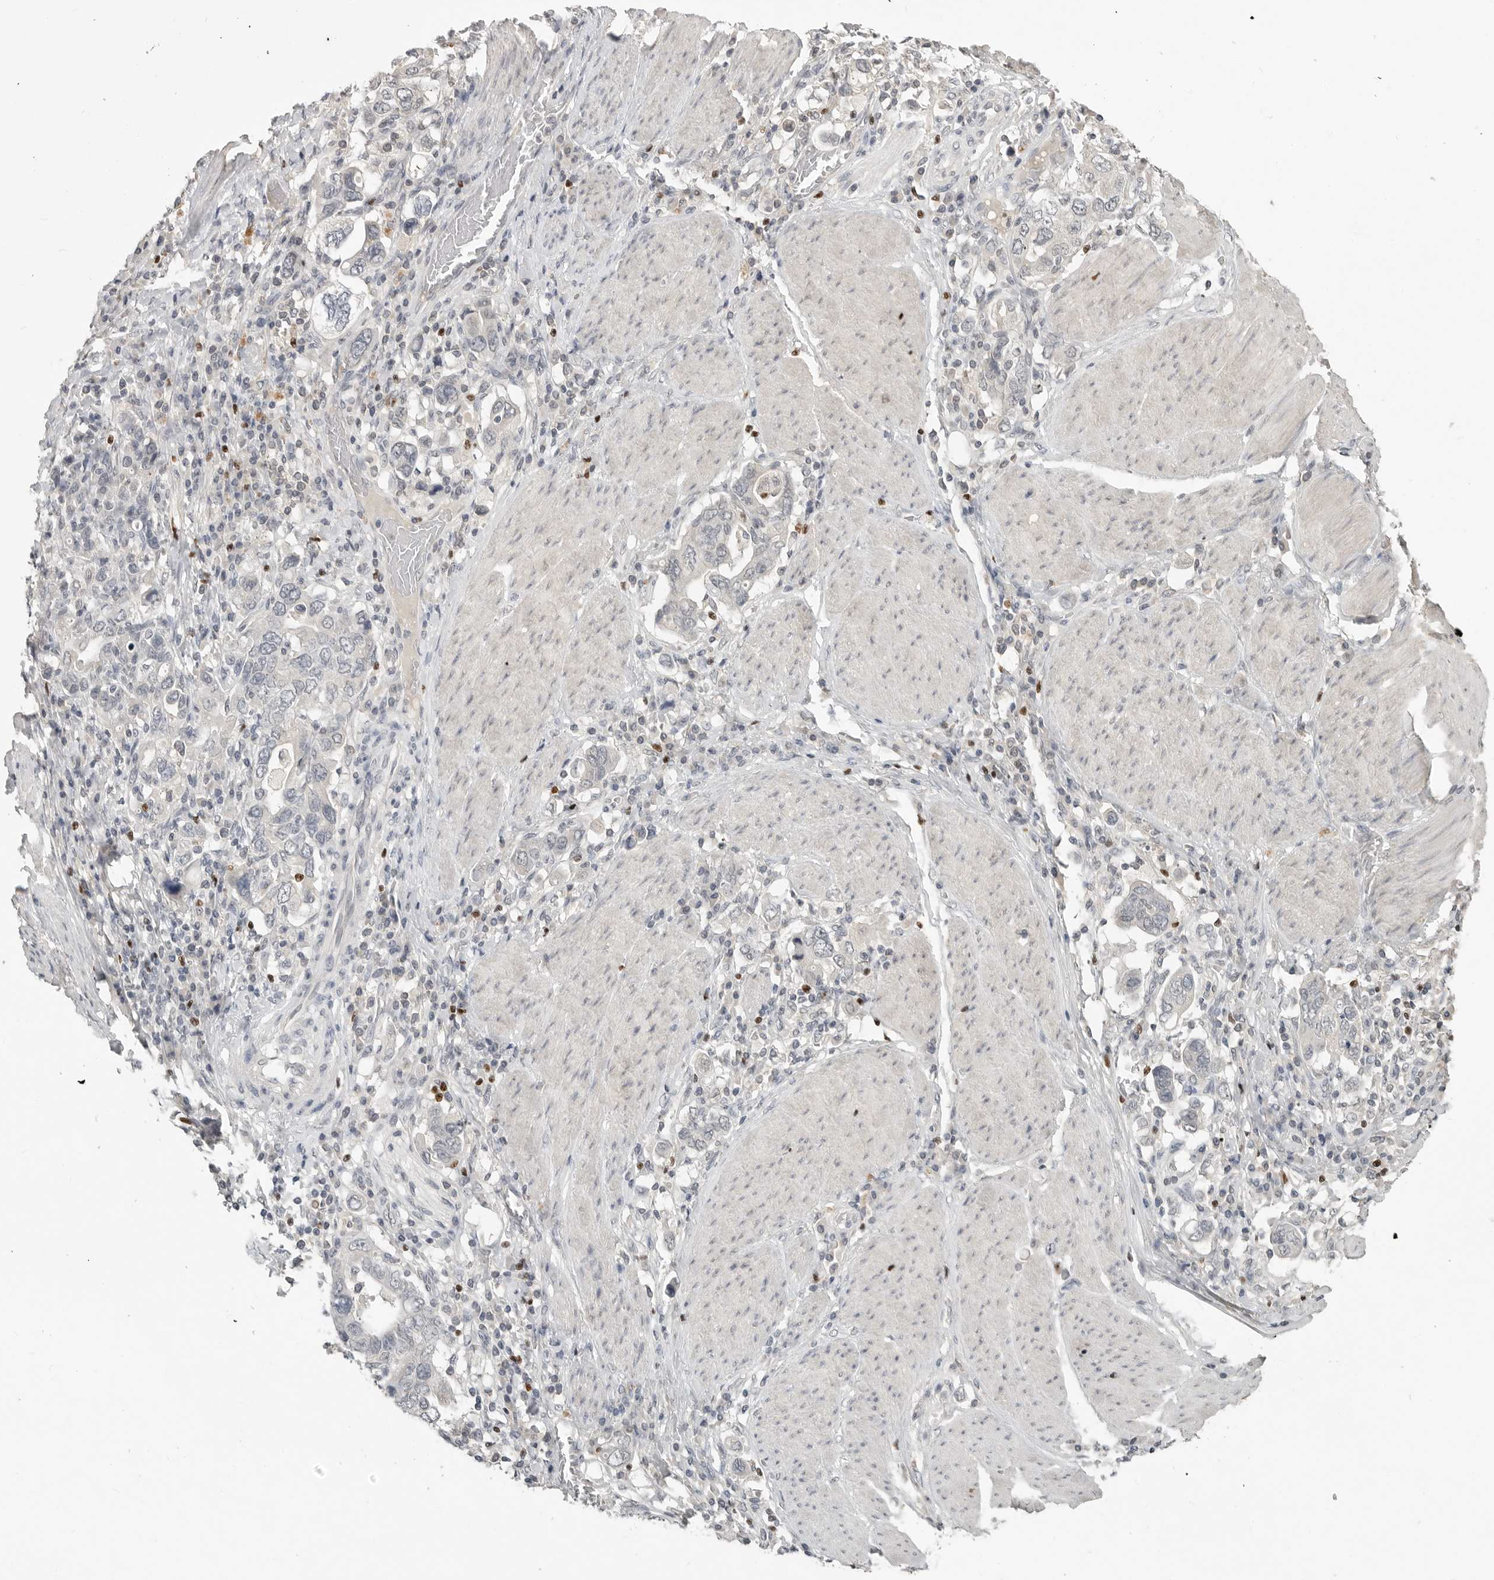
{"staining": {"intensity": "negative", "quantity": "none", "location": "none"}, "tissue": "stomach cancer", "cell_type": "Tumor cells", "image_type": "cancer", "snomed": [{"axis": "morphology", "description": "Adenocarcinoma, NOS"}, {"axis": "topography", "description": "Stomach, upper"}], "caption": "Immunohistochemistry image of adenocarcinoma (stomach) stained for a protein (brown), which exhibits no expression in tumor cells.", "gene": "FOXP3", "patient": {"sex": "male", "age": 62}}